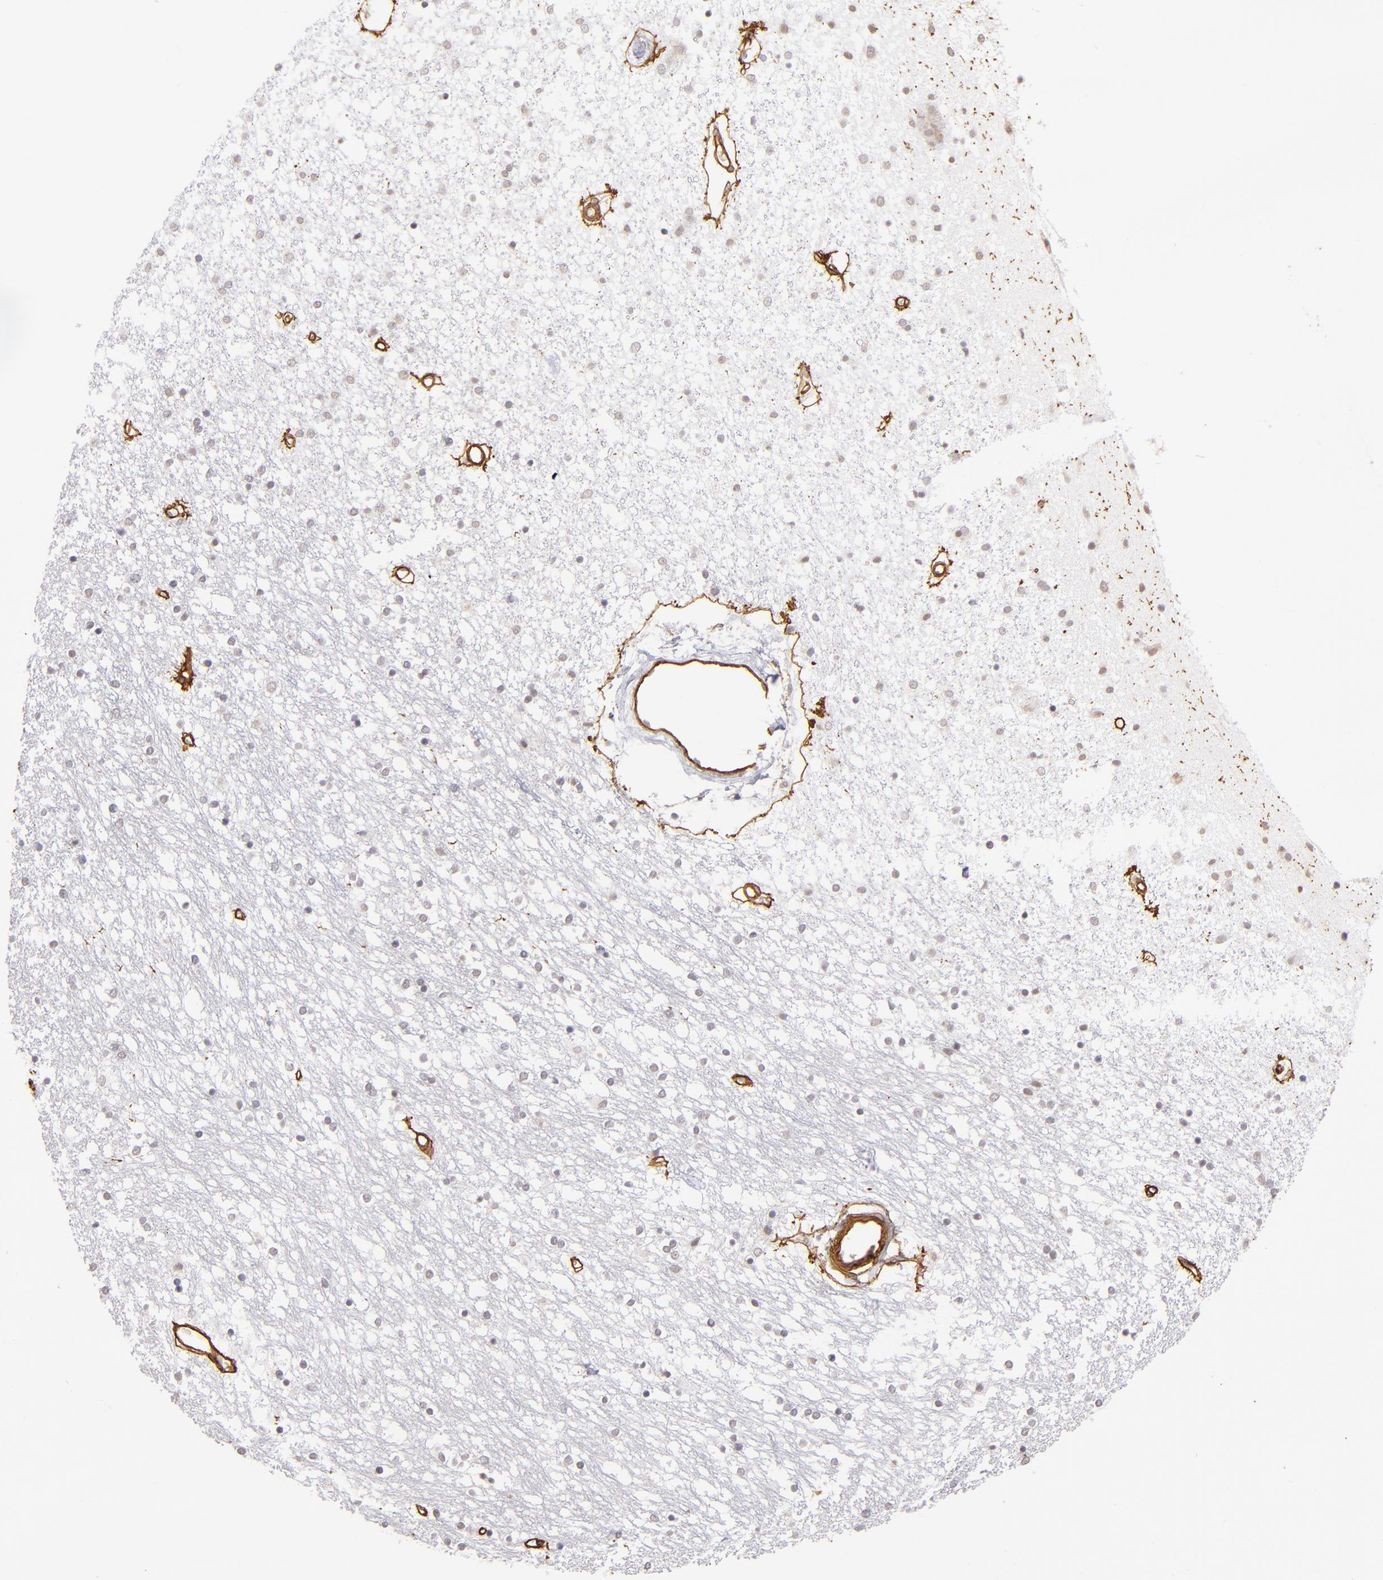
{"staining": {"intensity": "weak", "quantity": "<25%", "location": "nuclear"}, "tissue": "caudate", "cell_type": "Glial cells", "image_type": "normal", "snomed": [{"axis": "morphology", "description": "Normal tissue, NOS"}, {"axis": "topography", "description": "Lateral ventricle wall"}], "caption": "IHC image of normal caudate: caudate stained with DAB demonstrates no significant protein staining in glial cells.", "gene": "LAMC1", "patient": {"sex": "female", "age": 54}}